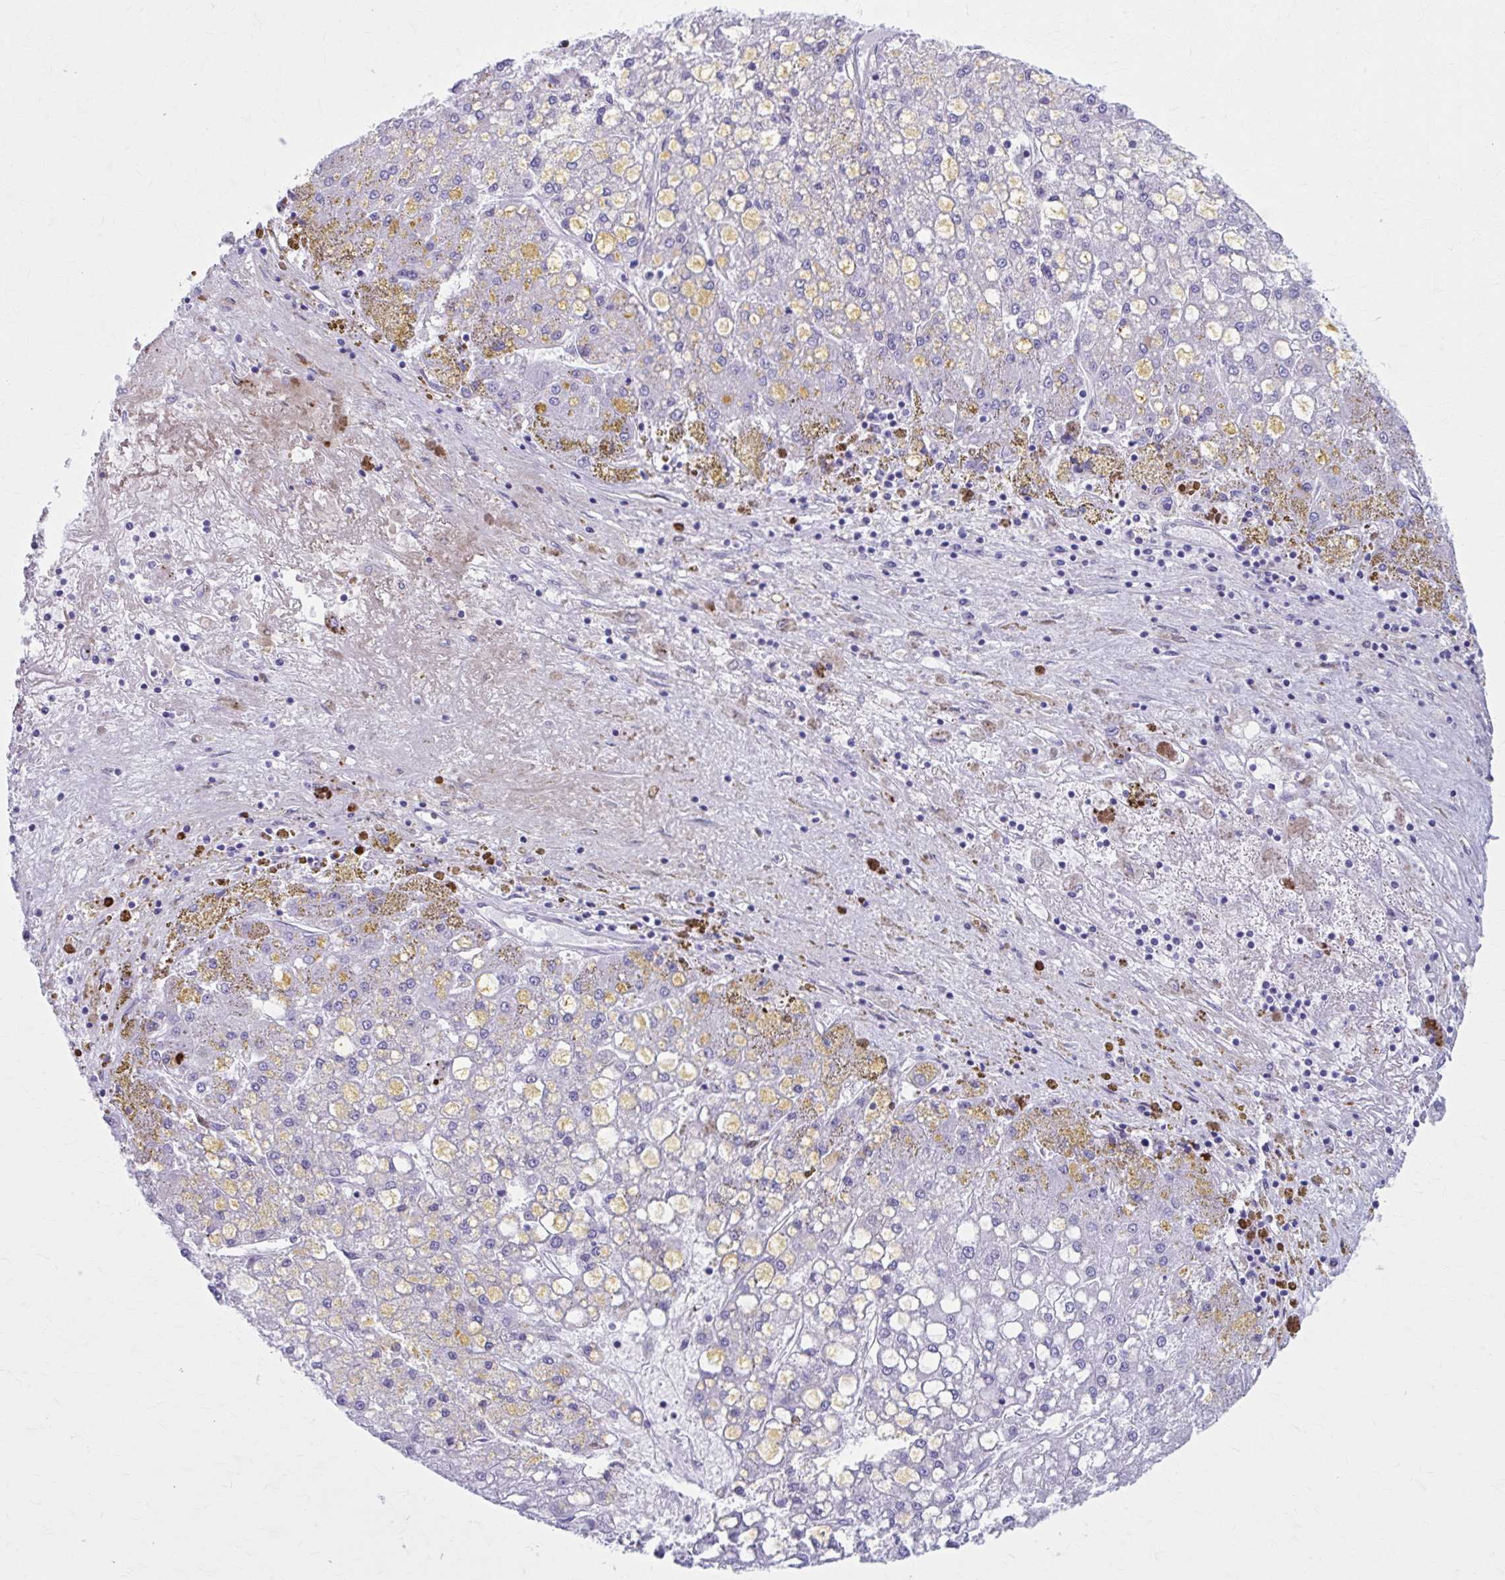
{"staining": {"intensity": "negative", "quantity": "none", "location": "none"}, "tissue": "liver cancer", "cell_type": "Tumor cells", "image_type": "cancer", "snomed": [{"axis": "morphology", "description": "Carcinoma, Hepatocellular, NOS"}, {"axis": "topography", "description": "Liver"}], "caption": "The micrograph exhibits no staining of tumor cells in liver cancer.", "gene": "KCNE2", "patient": {"sex": "male", "age": 67}}